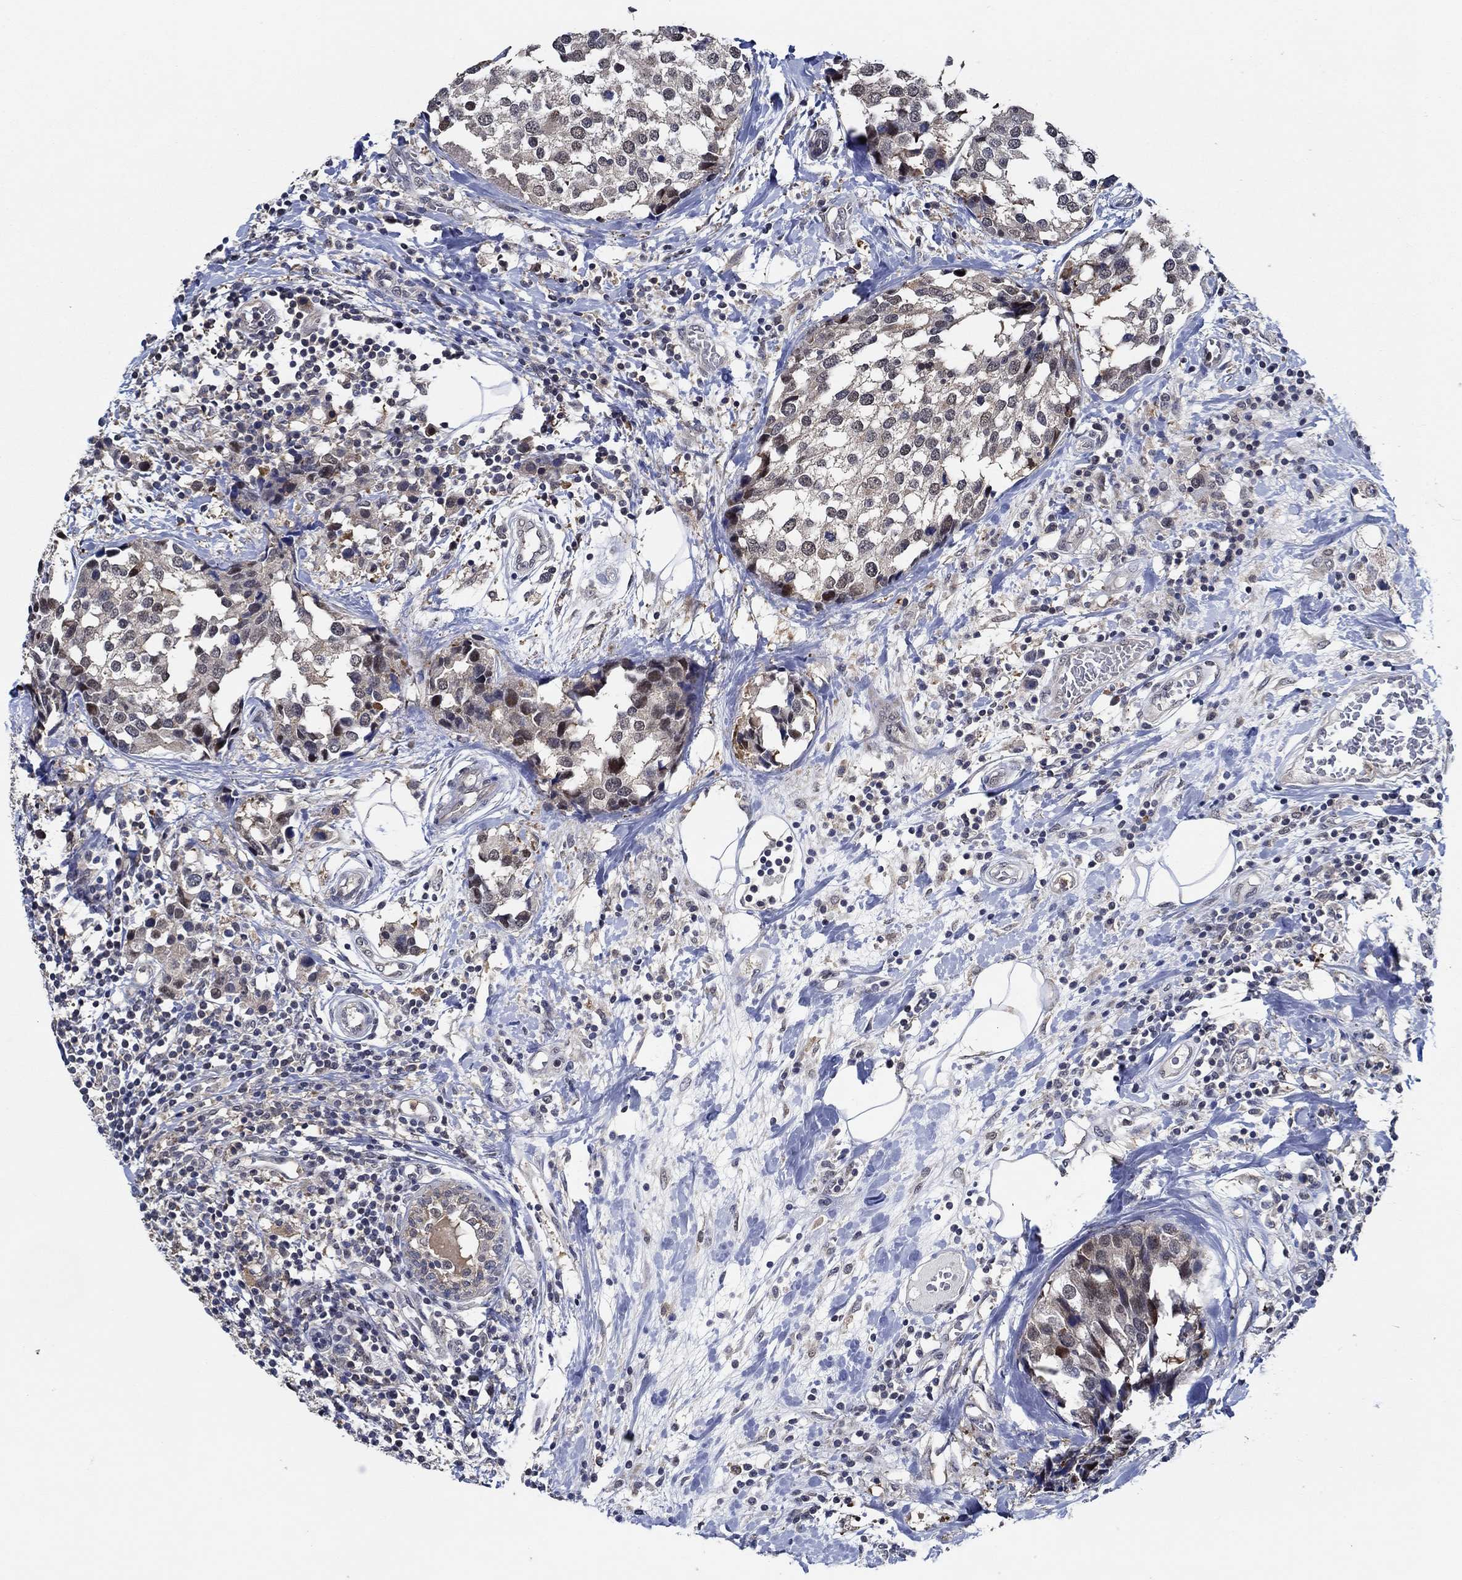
{"staining": {"intensity": "moderate", "quantity": "<25%", "location": "nuclear"}, "tissue": "breast cancer", "cell_type": "Tumor cells", "image_type": "cancer", "snomed": [{"axis": "morphology", "description": "Lobular carcinoma"}, {"axis": "topography", "description": "Breast"}], "caption": "IHC (DAB) staining of breast cancer (lobular carcinoma) reveals moderate nuclear protein positivity in approximately <25% of tumor cells.", "gene": "DACT1", "patient": {"sex": "female", "age": 59}}